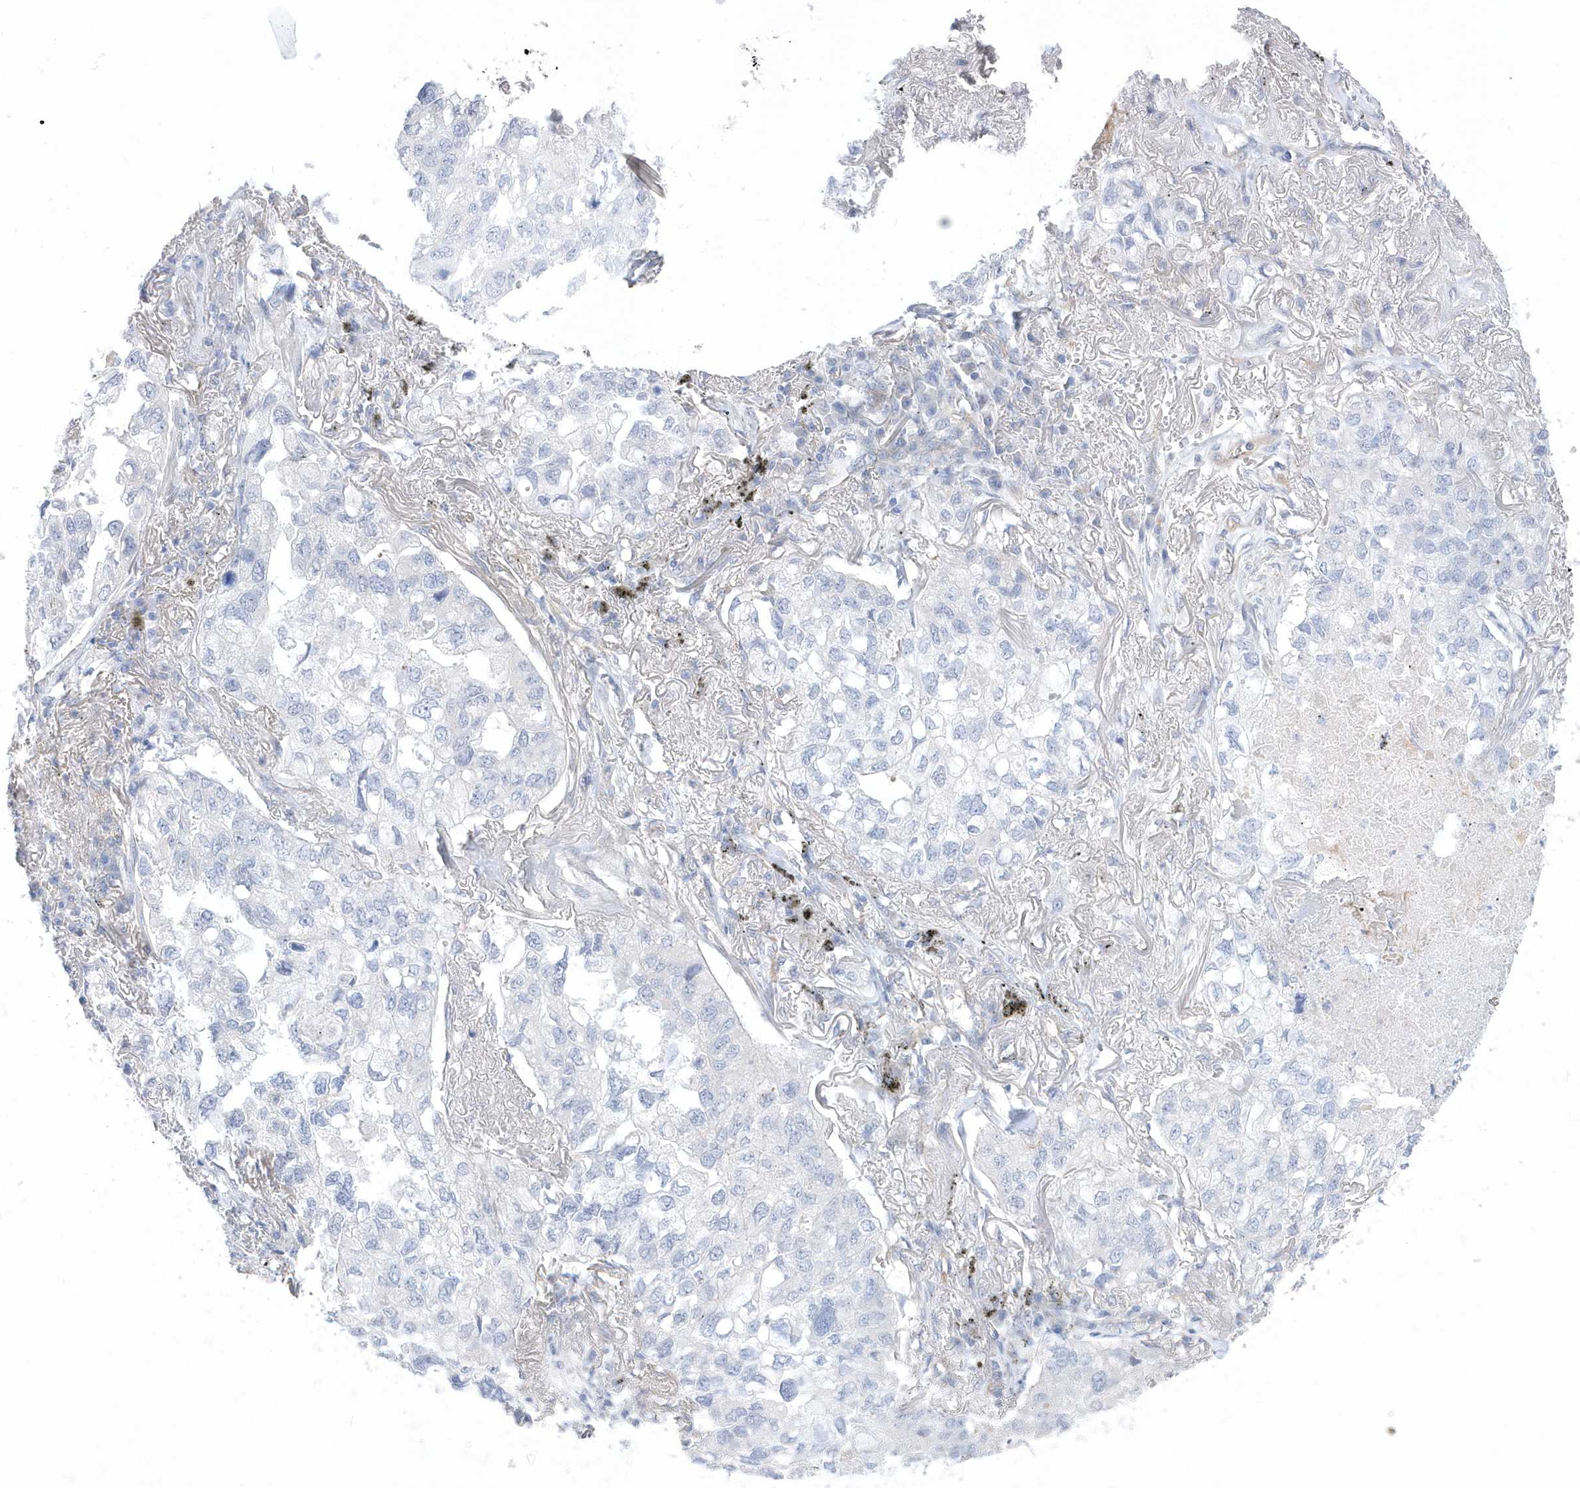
{"staining": {"intensity": "negative", "quantity": "none", "location": "none"}, "tissue": "lung cancer", "cell_type": "Tumor cells", "image_type": "cancer", "snomed": [{"axis": "morphology", "description": "Adenocarcinoma, NOS"}, {"axis": "topography", "description": "Lung"}], "caption": "Adenocarcinoma (lung) stained for a protein using immunohistochemistry (IHC) exhibits no staining tumor cells.", "gene": "ANAPC1", "patient": {"sex": "male", "age": 65}}